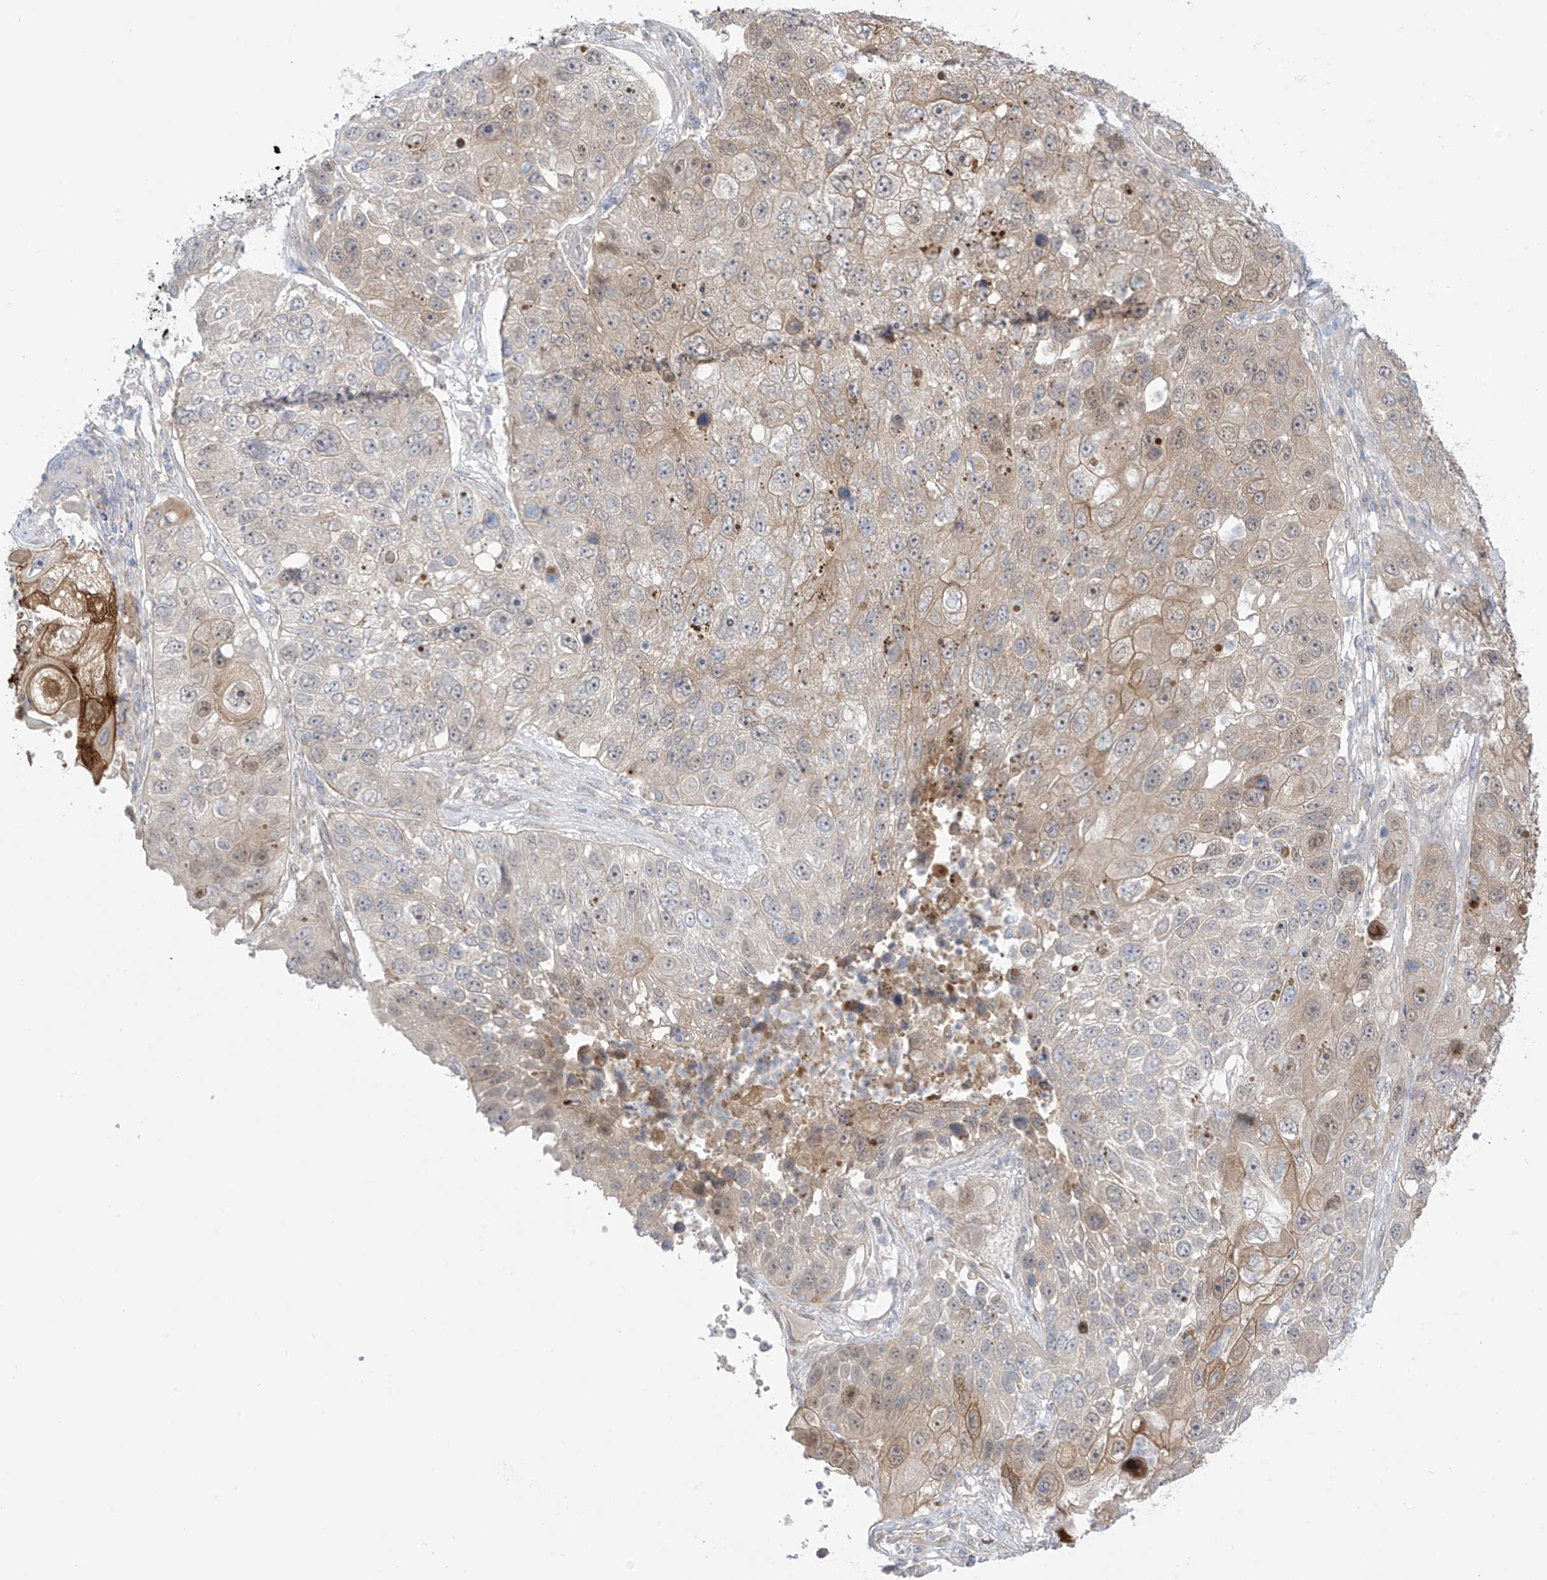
{"staining": {"intensity": "moderate", "quantity": "<25%", "location": "cytoplasmic/membranous"}, "tissue": "lung cancer", "cell_type": "Tumor cells", "image_type": "cancer", "snomed": [{"axis": "morphology", "description": "Squamous cell carcinoma, NOS"}, {"axis": "topography", "description": "Lung"}], "caption": "A high-resolution histopathology image shows immunohistochemistry (IHC) staining of lung squamous cell carcinoma, which shows moderate cytoplasmic/membranous expression in about <25% of tumor cells.", "gene": "EIPR1", "patient": {"sex": "male", "age": 61}}